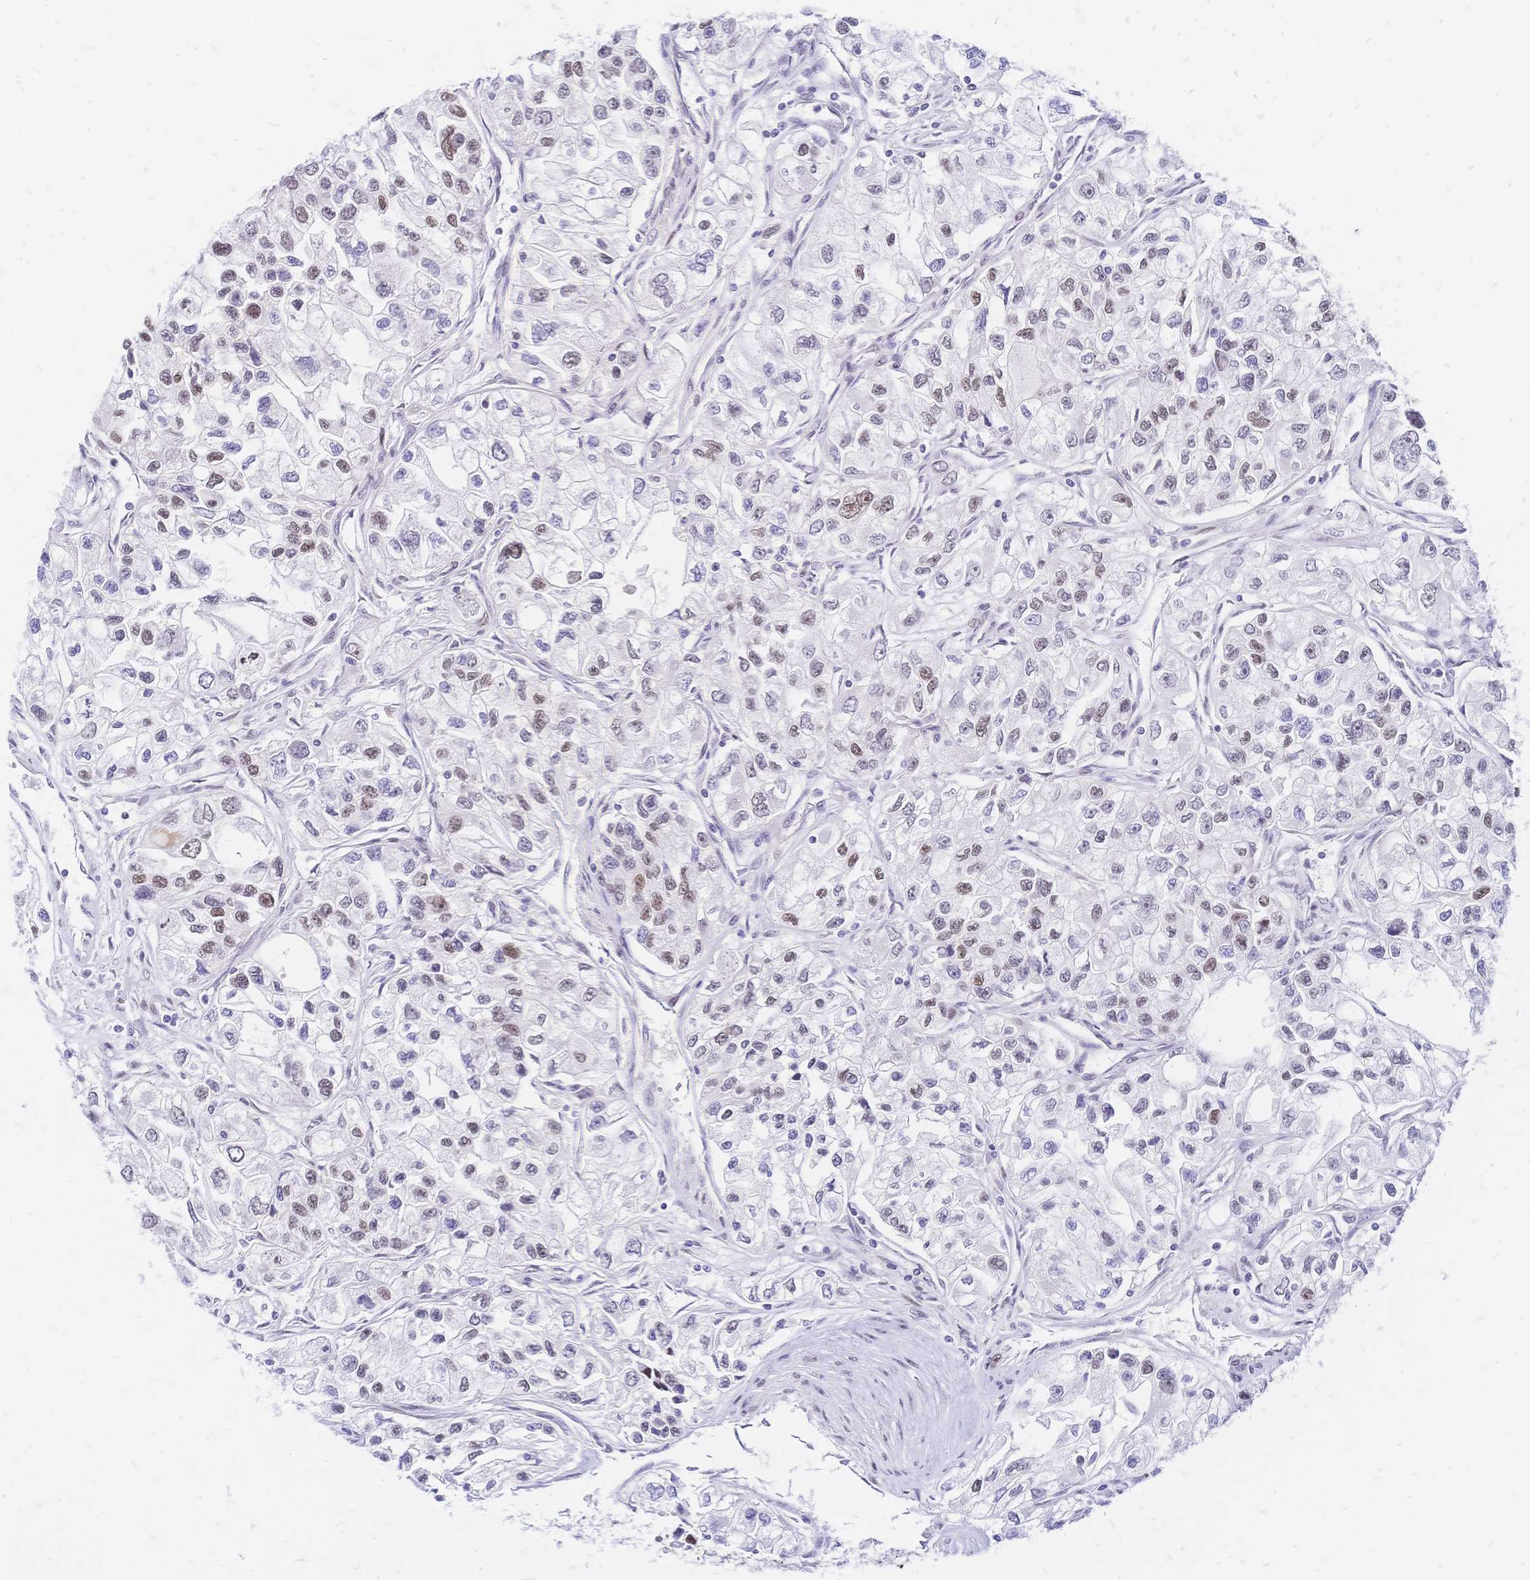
{"staining": {"intensity": "moderate", "quantity": "25%-75%", "location": "nuclear"}, "tissue": "renal cancer", "cell_type": "Tumor cells", "image_type": "cancer", "snomed": [{"axis": "morphology", "description": "Adenocarcinoma, NOS"}, {"axis": "topography", "description": "Kidney"}], "caption": "Immunohistochemical staining of human renal cancer shows medium levels of moderate nuclear staining in approximately 25%-75% of tumor cells. Nuclei are stained in blue.", "gene": "NFIC", "patient": {"sex": "female", "age": 59}}